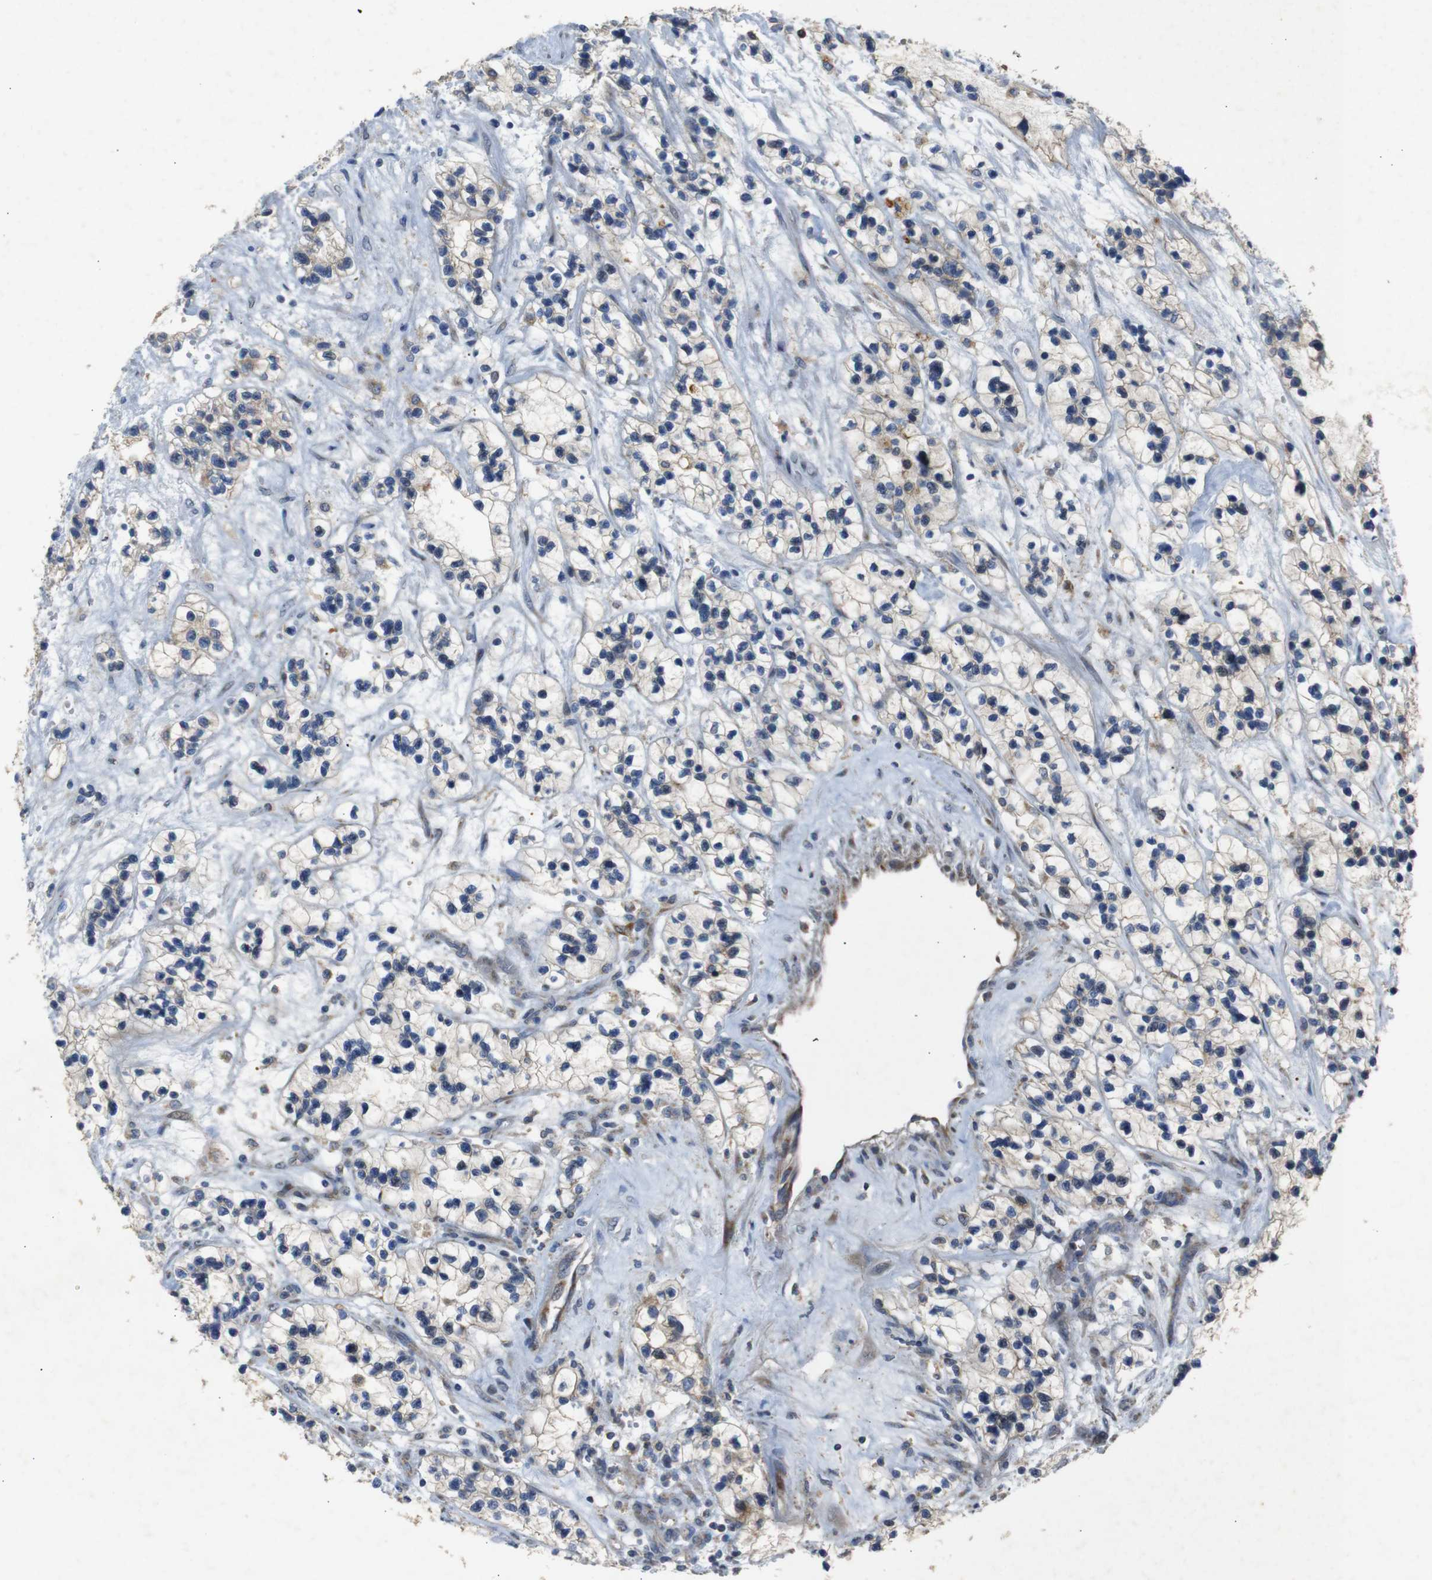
{"staining": {"intensity": "weak", "quantity": "<25%", "location": "cytoplasmic/membranous"}, "tissue": "renal cancer", "cell_type": "Tumor cells", "image_type": "cancer", "snomed": [{"axis": "morphology", "description": "Adenocarcinoma, NOS"}, {"axis": "topography", "description": "Kidney"}], "caption": "Tumor cells are negative for protein expression in human renal adenocarcinoma.", "gene": "CHST10", "patient": {"sex": "female", "age": 57}}